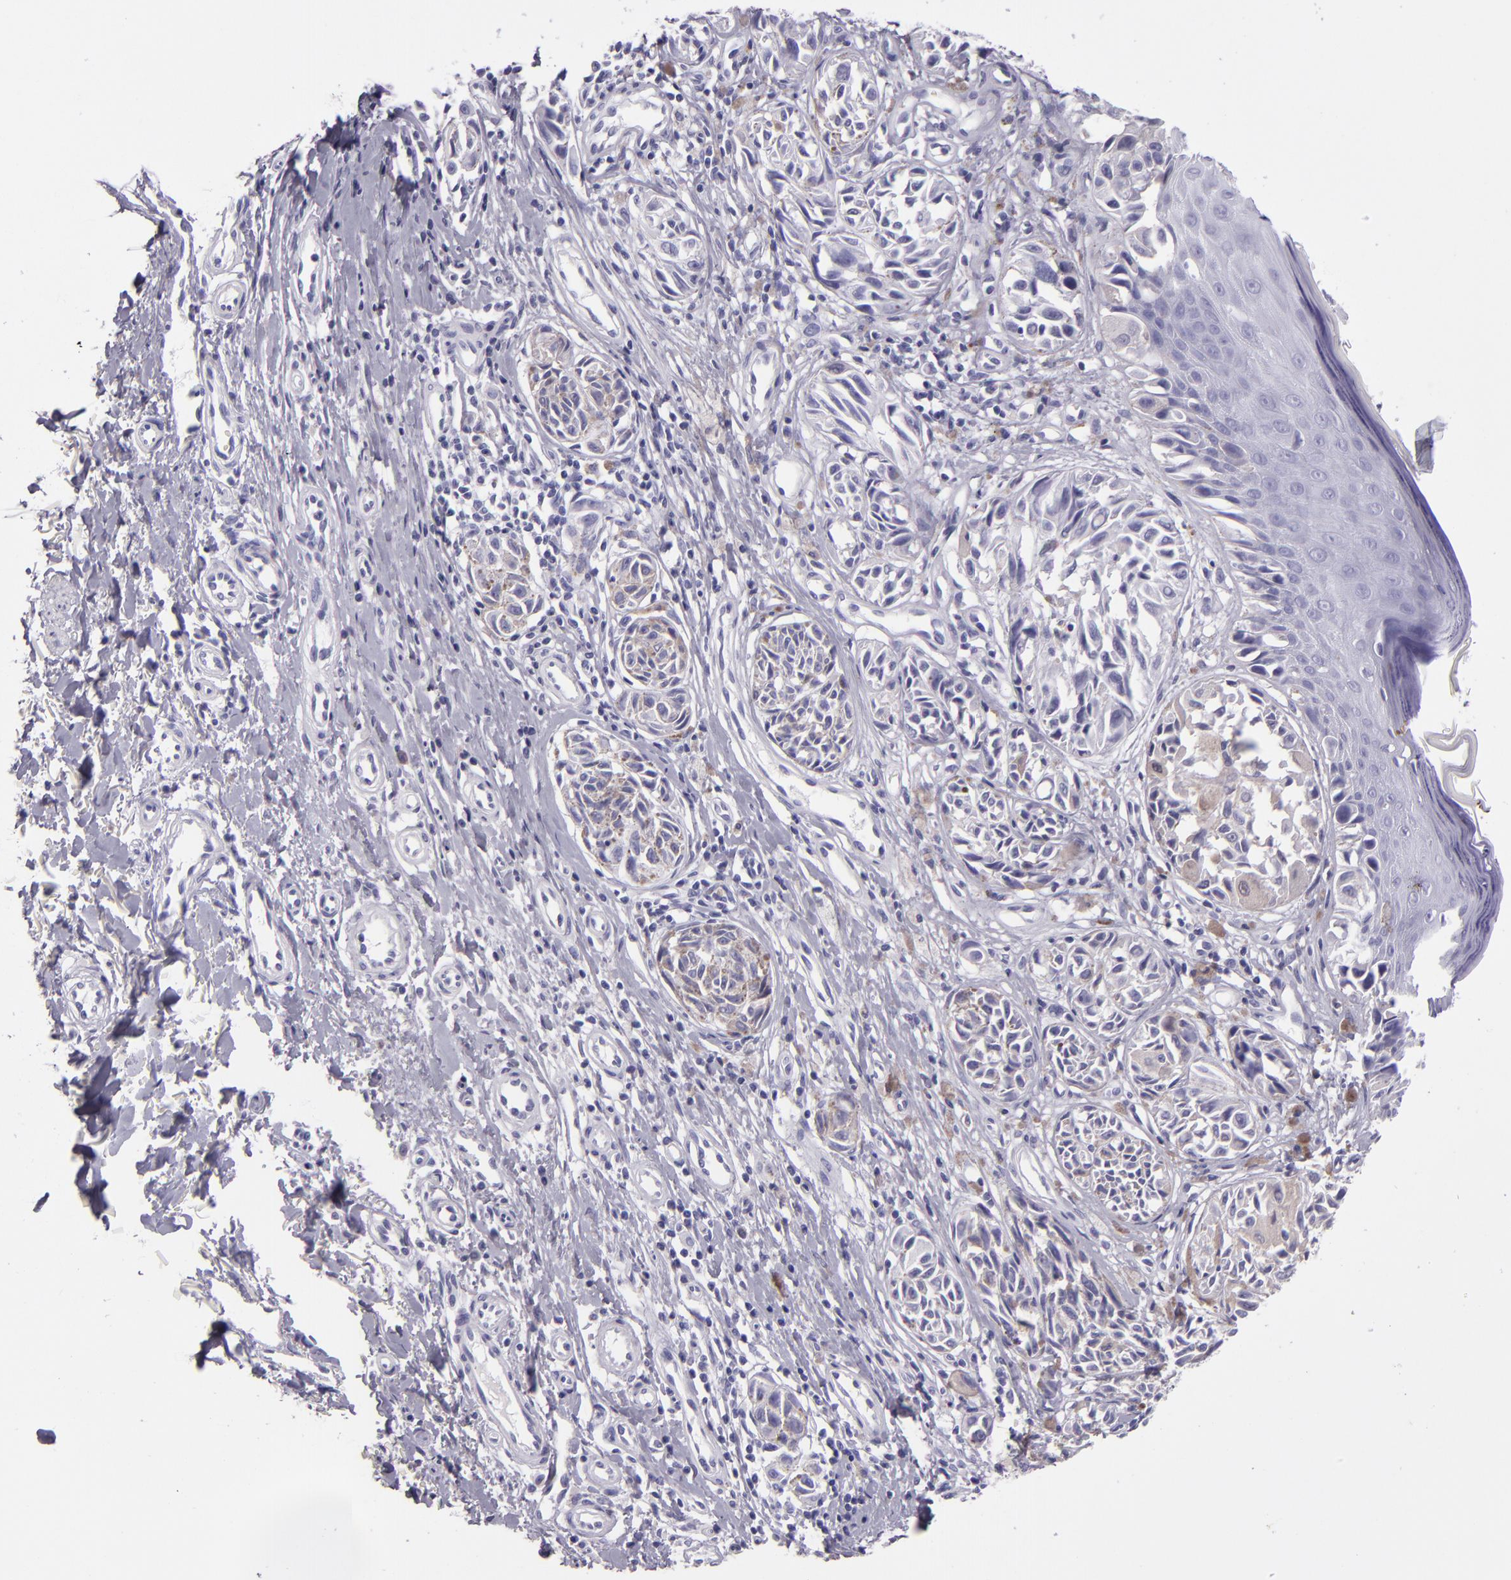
{"staining": {"intensity": "negative", "quantity": "none", "location": "none"}, "tissue": "melanoma", "cell_type": "Tumor cells", "image_type": "cancer", "snomed": [{"axis": "morphology", "description": "Malignant melanoma, NOS"}, {"axis": "topography", "description": "Skin"}], "caption": "A histopathology image of melanoma stained for a protein displays no brown staining in tumor cells.", "gene": "CR2", "patient": {"sex": "male", "age": 67}}